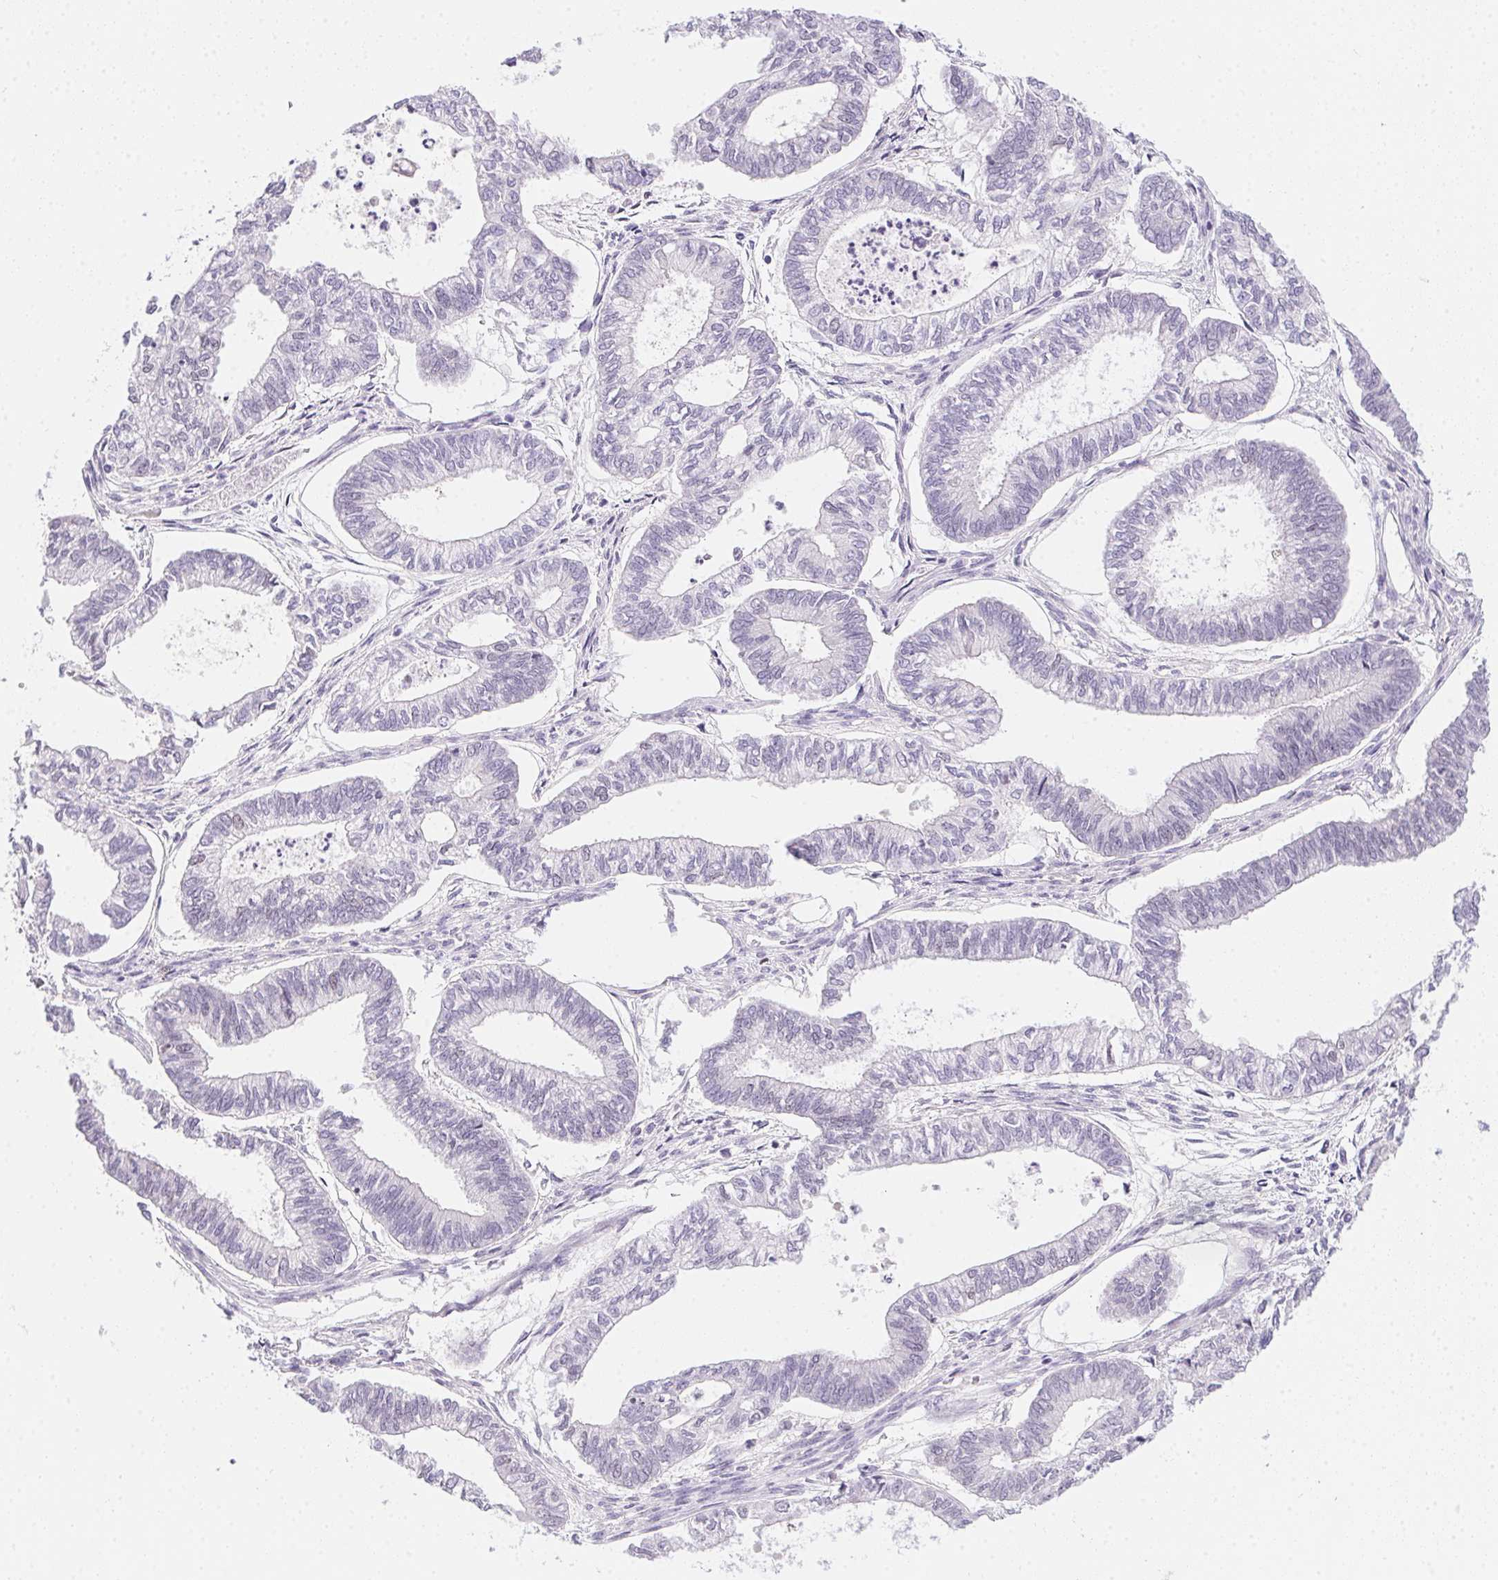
{"staining": {"intensity": "negative", "quantity": "none", "location": "none"}, "tissue": "ovarian cancer", "cell_type": "Tumor cells", "image_type": "cancer", "snomed": [{"axis": "morphology", "description": "Carcinoma, endometroid"}, {"axis": "topography", "description": "Ovary"}], "caption": "There is no significant expression in tumor cells of ovarian cancer.", "gene": "HELLS", "patient": {"sex": "female", "age": 64}}